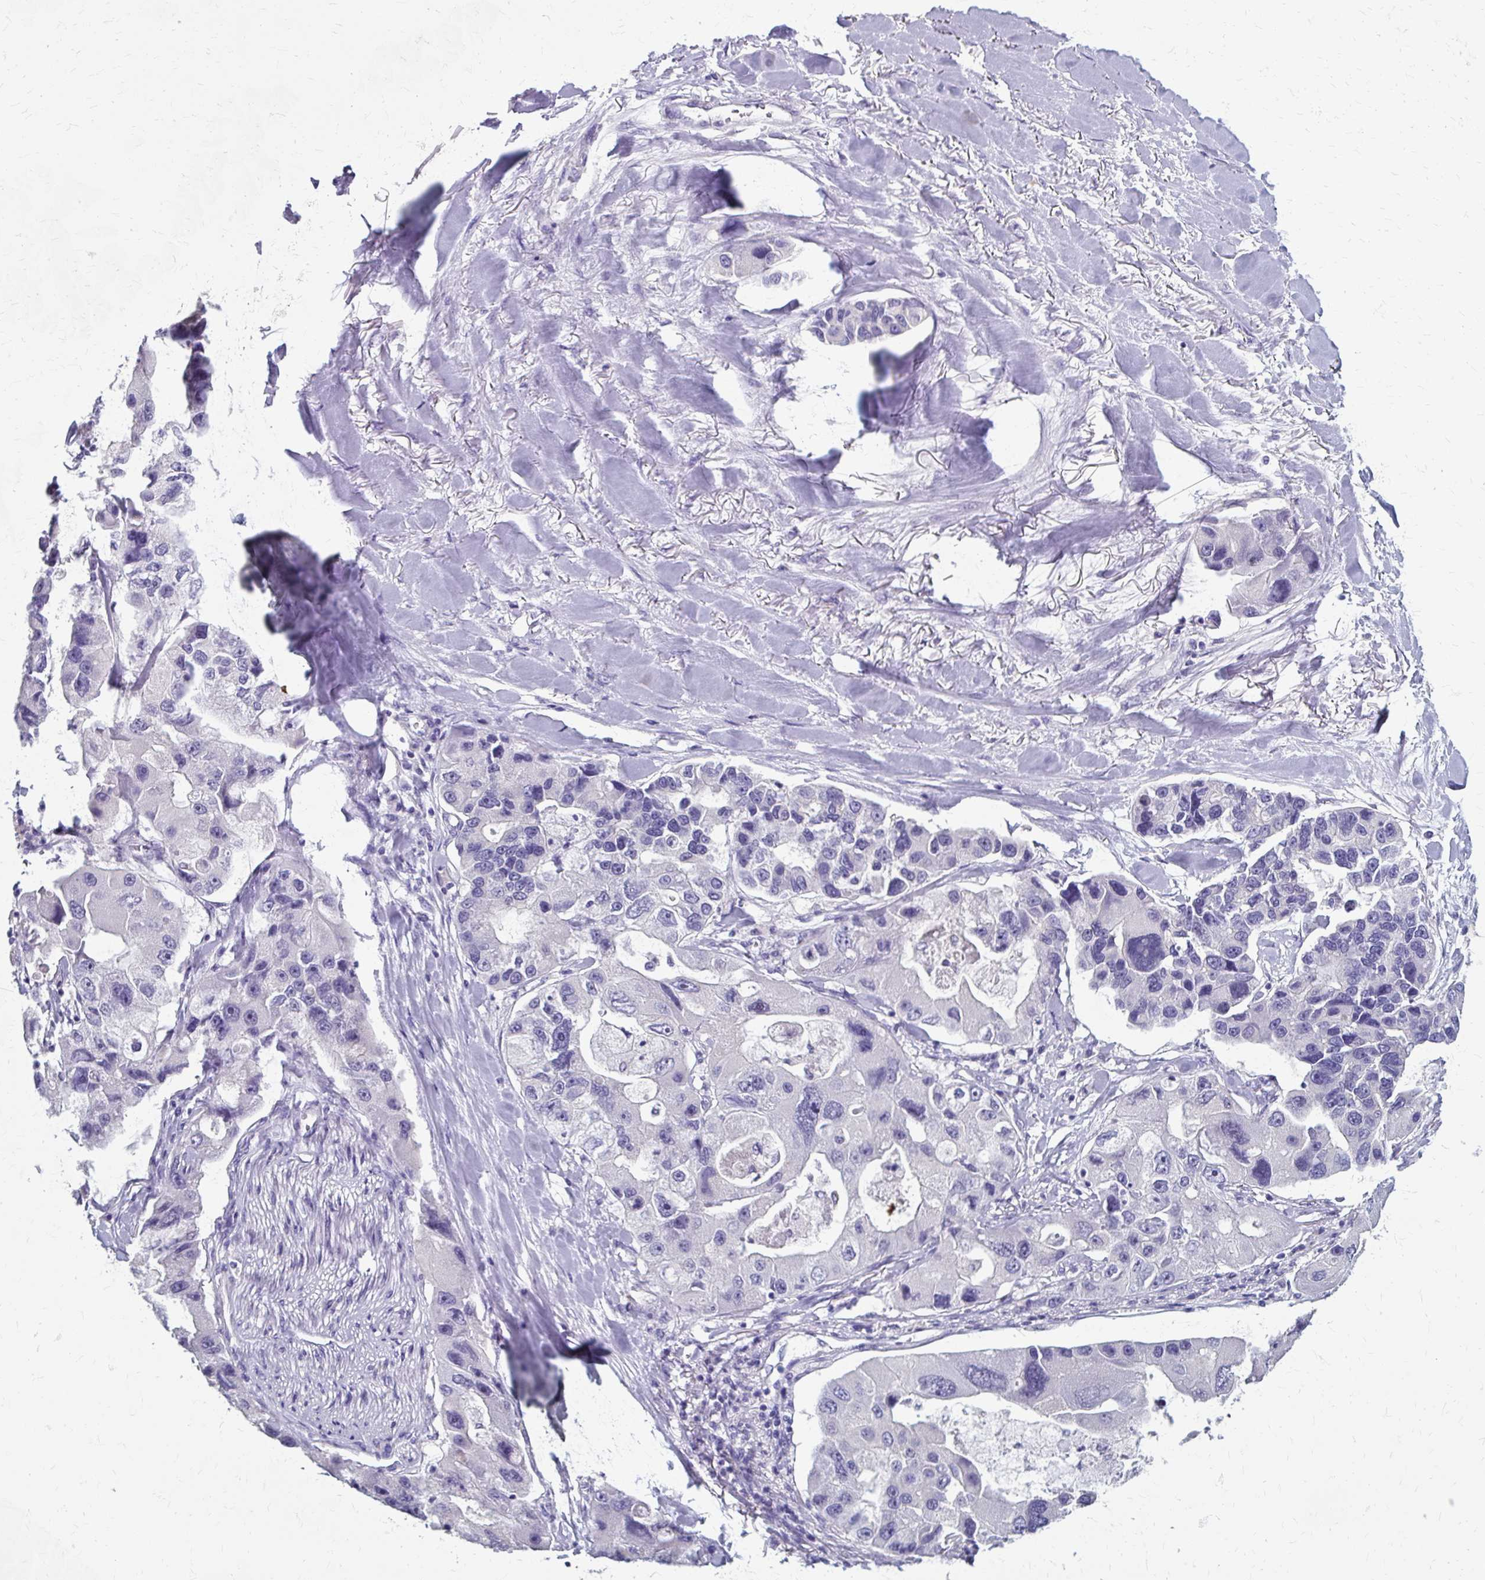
{"staining": {"intensity": "negative", "quantity": "none", "location": "none"}, "tissue": "lung cancer", "cell_type": "Tumor cells", "image_type": "cancer", "snomed": [{"axis": "morphology", "description": "Adenocarcinoma, NOS"}, {"axis": "topography", "description": "Lung"}], "caption": "Immunohistochemical staining of human lung cancer reveals no significant expression in tumor cells.", "gene": "KLHL24", "patient": {"sex": "female", "age": 54}}